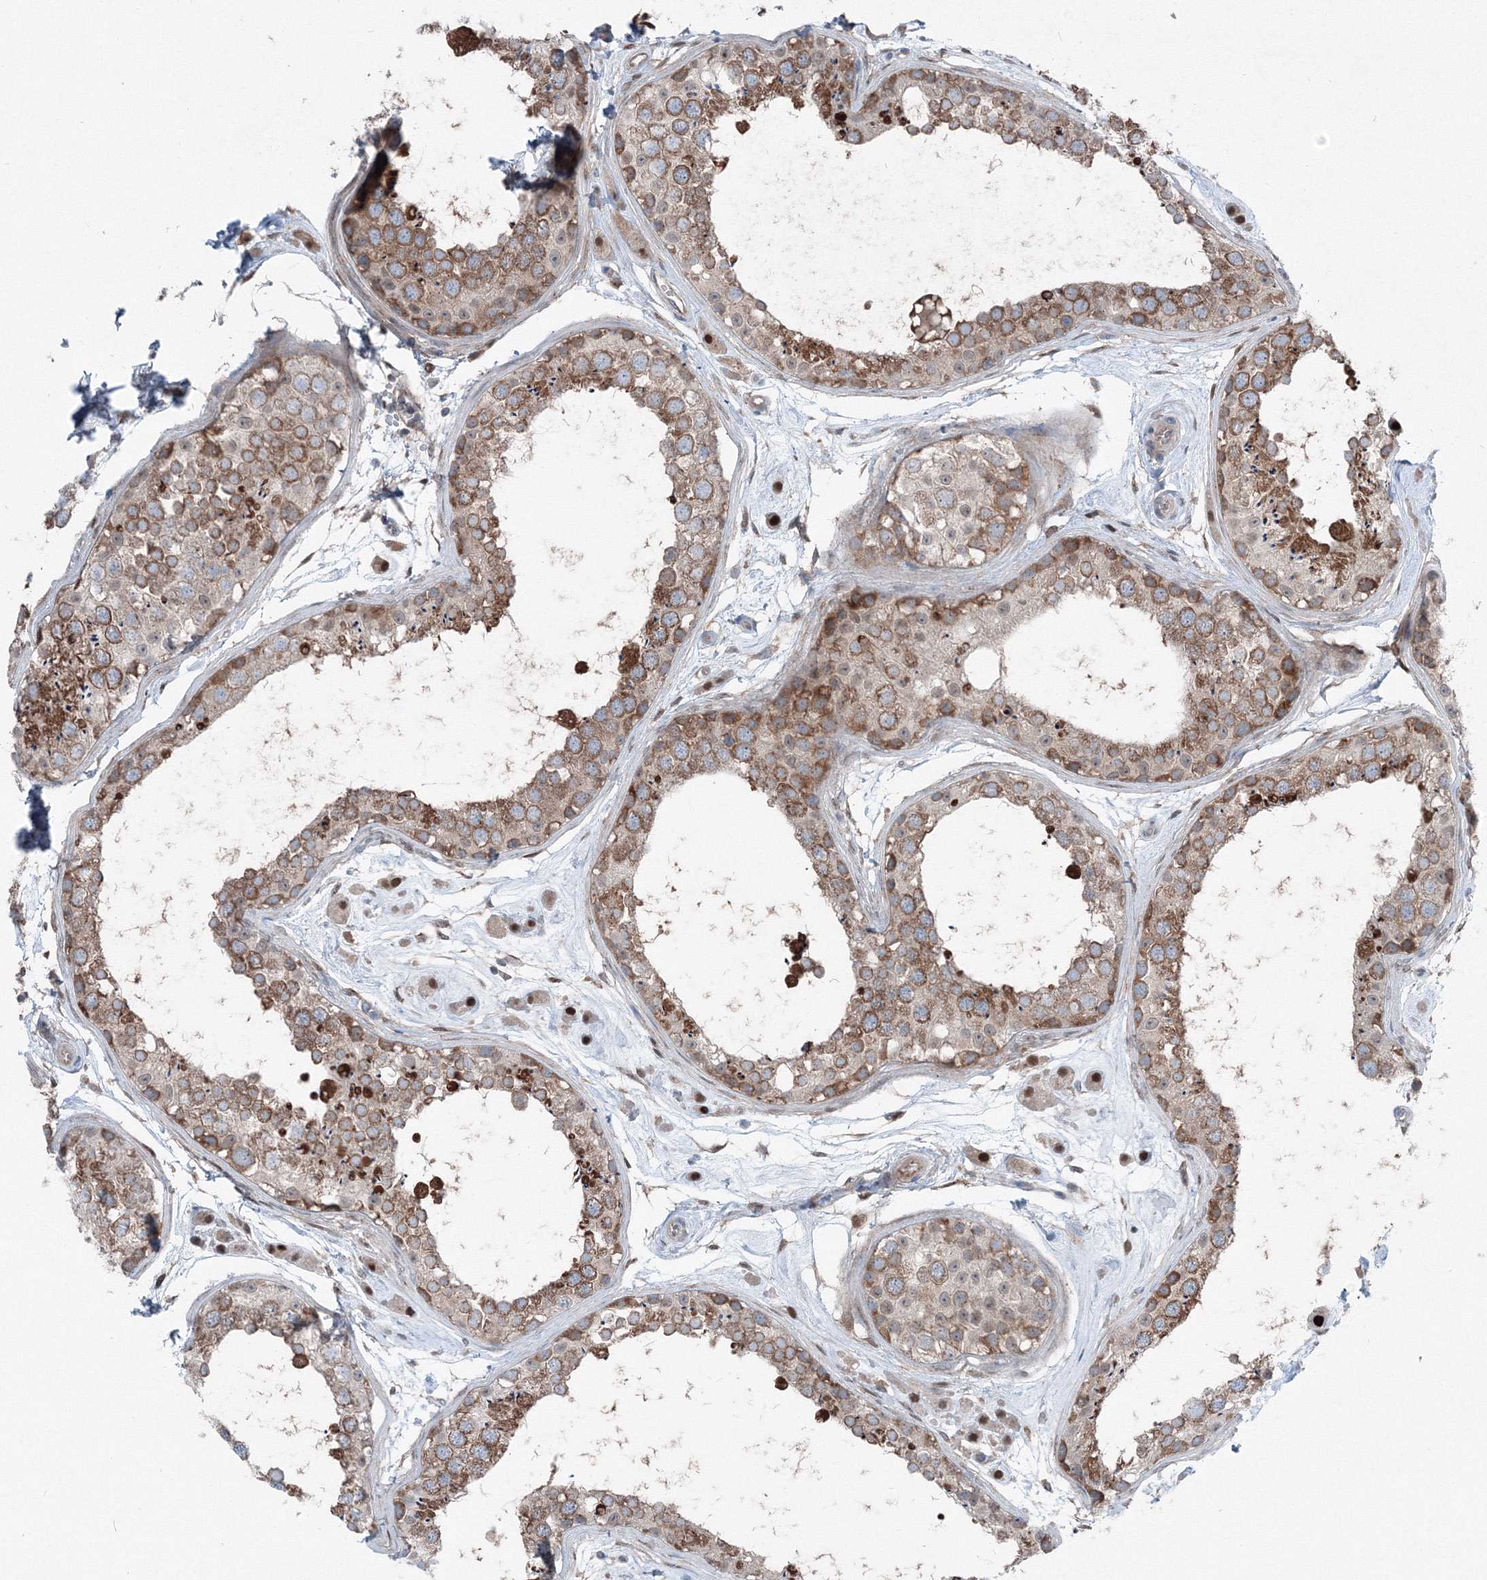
{"staining": {"intensity": "moderate", "quantity": ">75%", "location": "cytoplasmic/membranous"}, "tissue": "testis", "cell_type": "Cells in seminiferous ducts", "image_type": "normal", "snomed": [{"axis": "morphology", "description": "Normal tissue, NOS"}, {"axis": "topography", "description": "Testis"}], "caption": "IHC histopathology image of normal human testis stained for a protein (brown), which displays medium levels of moderate cytoplasmic/membranous staining in about >75% of cells in seminiferous ducts.", "gene": "TPRKB", "patient": {"sex": "male", "age": 25}}